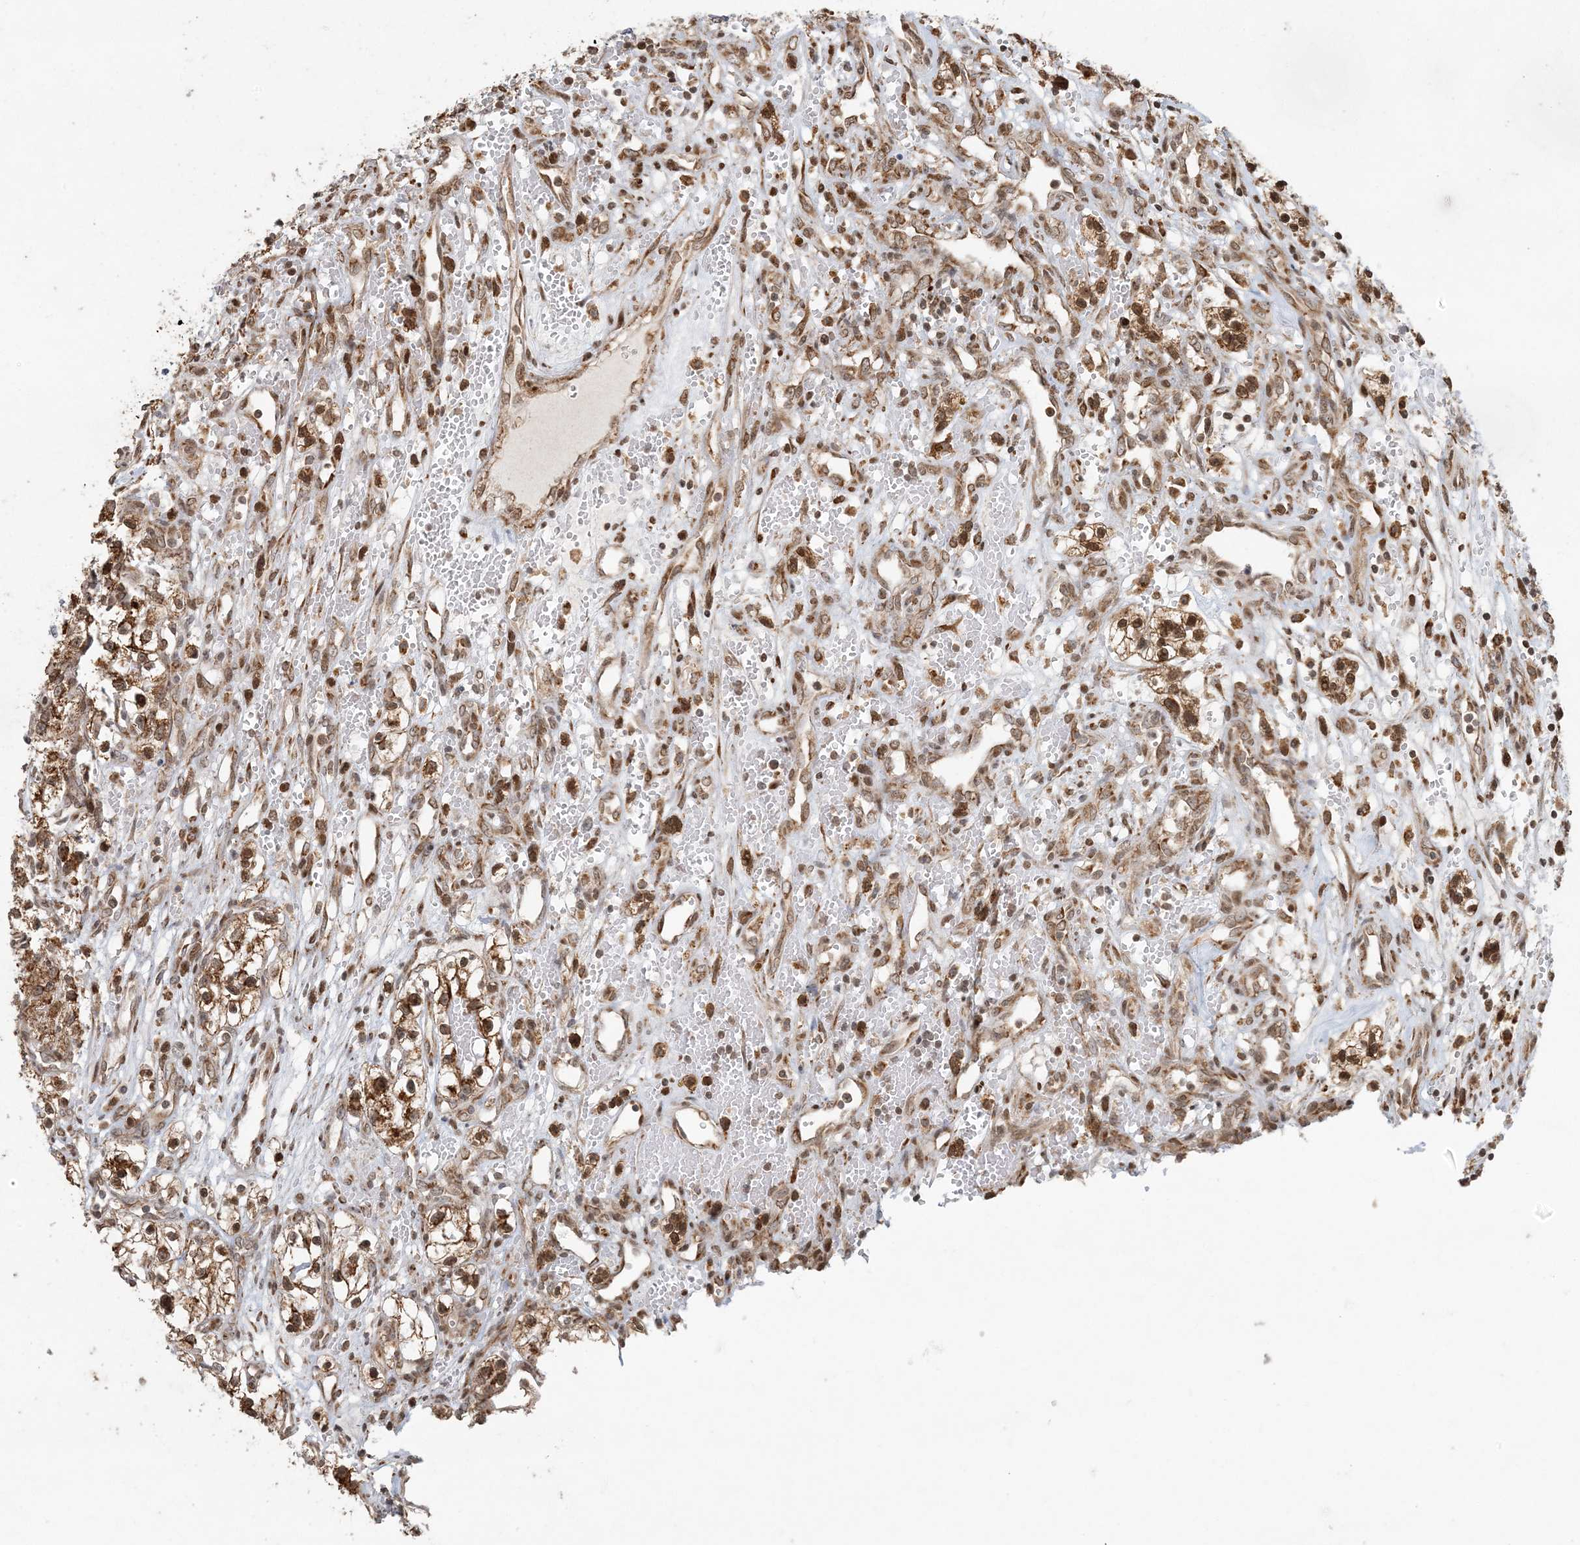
{"staining": {"intensity": "strong", "quantity": ">75%", "location": "cytoplasmic/membranous,nuclear"}, "tissue": "renal cancer", "cell_type": "Tumor cells", "image_type": "cancer", "snomed": [{"axis": "morphology", "description": "Adenocarcinoma, NOS"}, {"axis": "topography", "description": "Kidney"}], "caption": "DAB (3,3'-diaminobenzidine) immunohistochemical staining of renal cancer shows strong cytoplasmic/membranous and nuclear protein expression in about >75% of tumor cells. (DAB (3,3'-diaminobenzidine) IHC with brightfield microscopy, high magnification).", "gene": "AK9", "patient": {"sex": "female", "age": 57}}